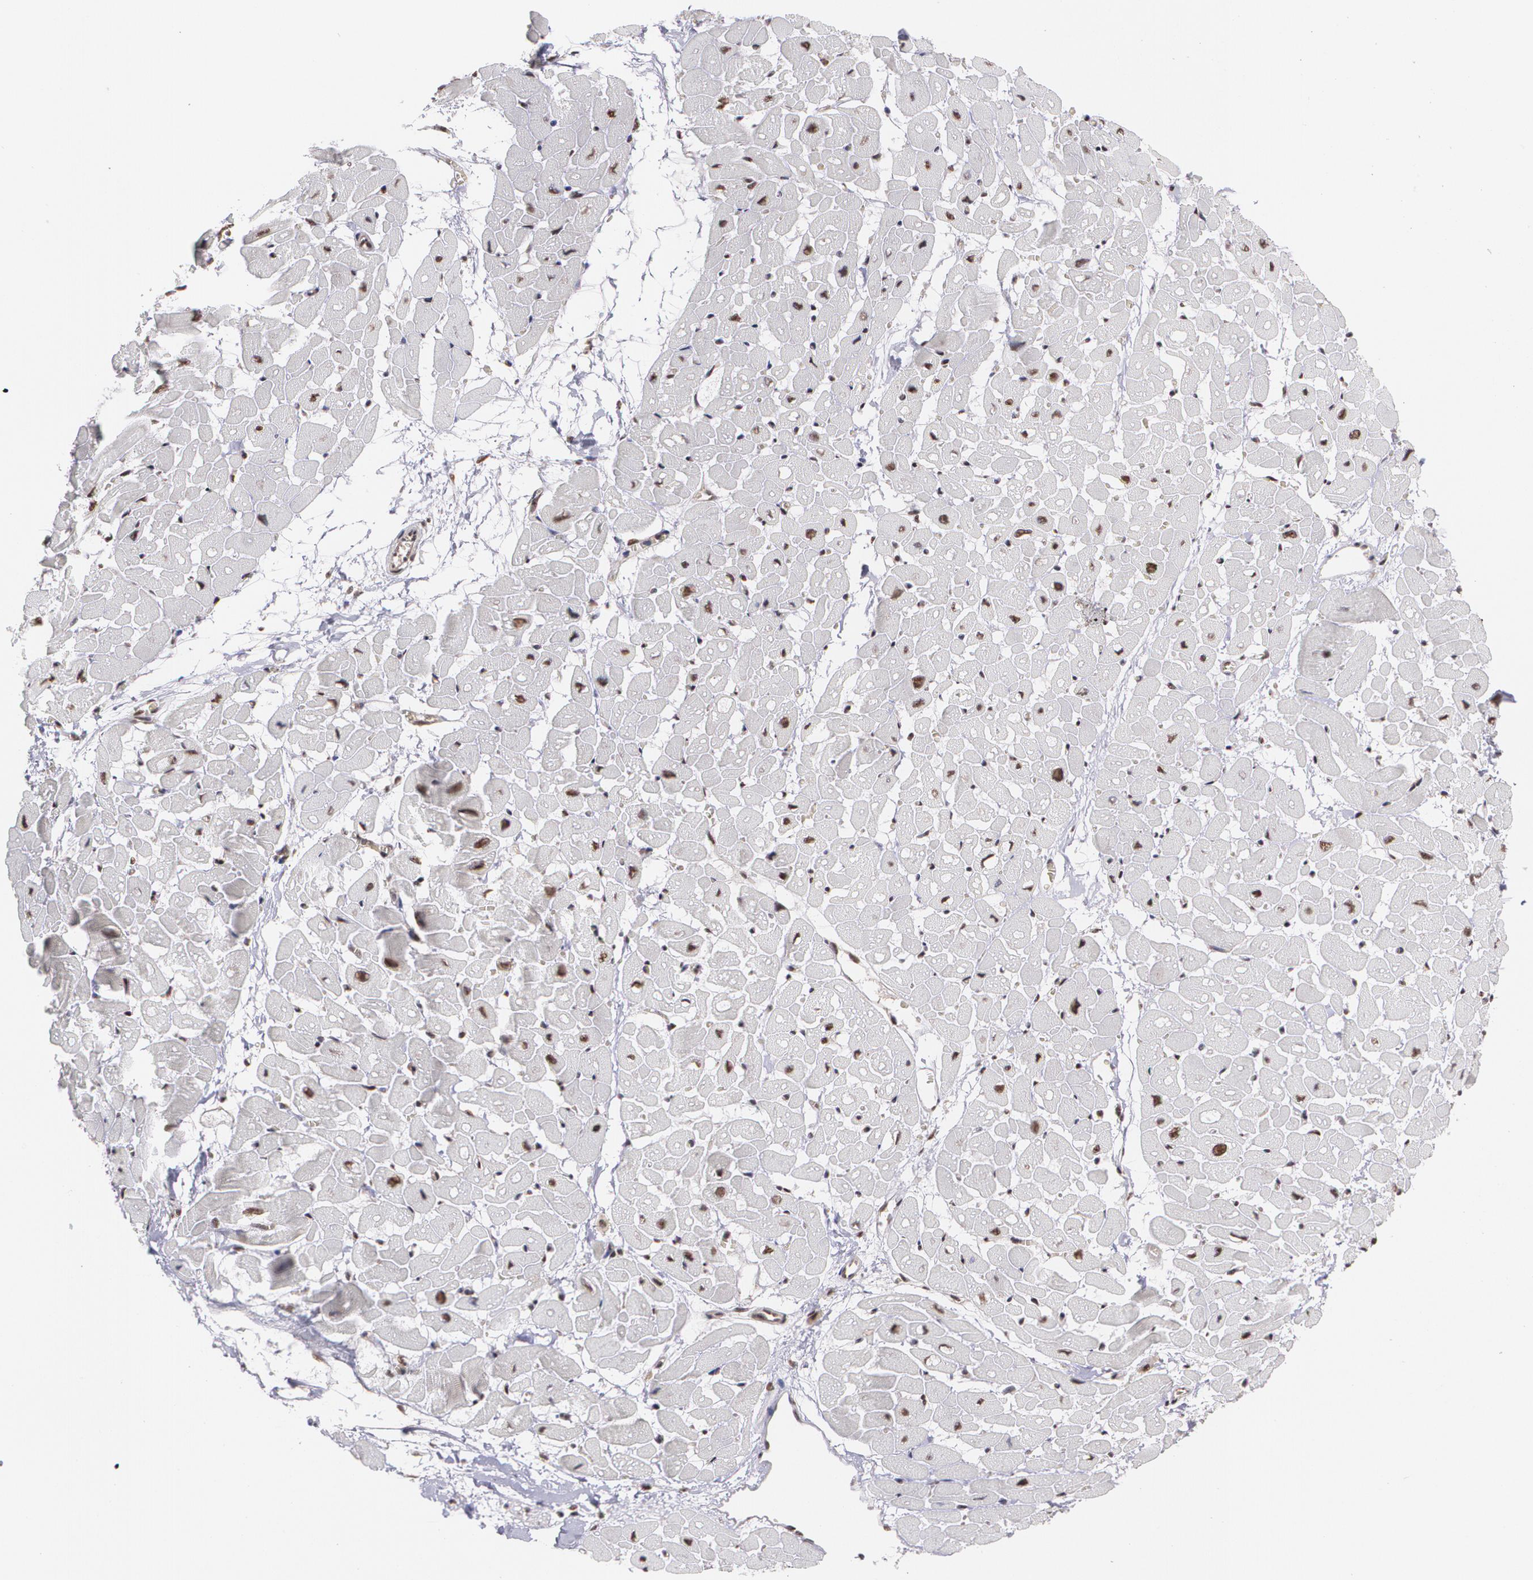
{"staining": {"intensity": "weak", "quantity": ">75%", "location": "nuclear"}, "tissue": "heart muscle", "cell_type": "Cardiomyocytes", "image_type": "normal", "snomed": [{"axis": "morphology", "description": "Normal tissue, NOS"}, {"axis": "topography", "description": "Heart"}], "caption": "This micrograph reveals IHC staining of unremarkable heart muscle, with low weak nuclear positivity in about >75% of cardiomyocytes.", "gene": "C6orf15", "patient": {"sex": "male", "age": 45}}